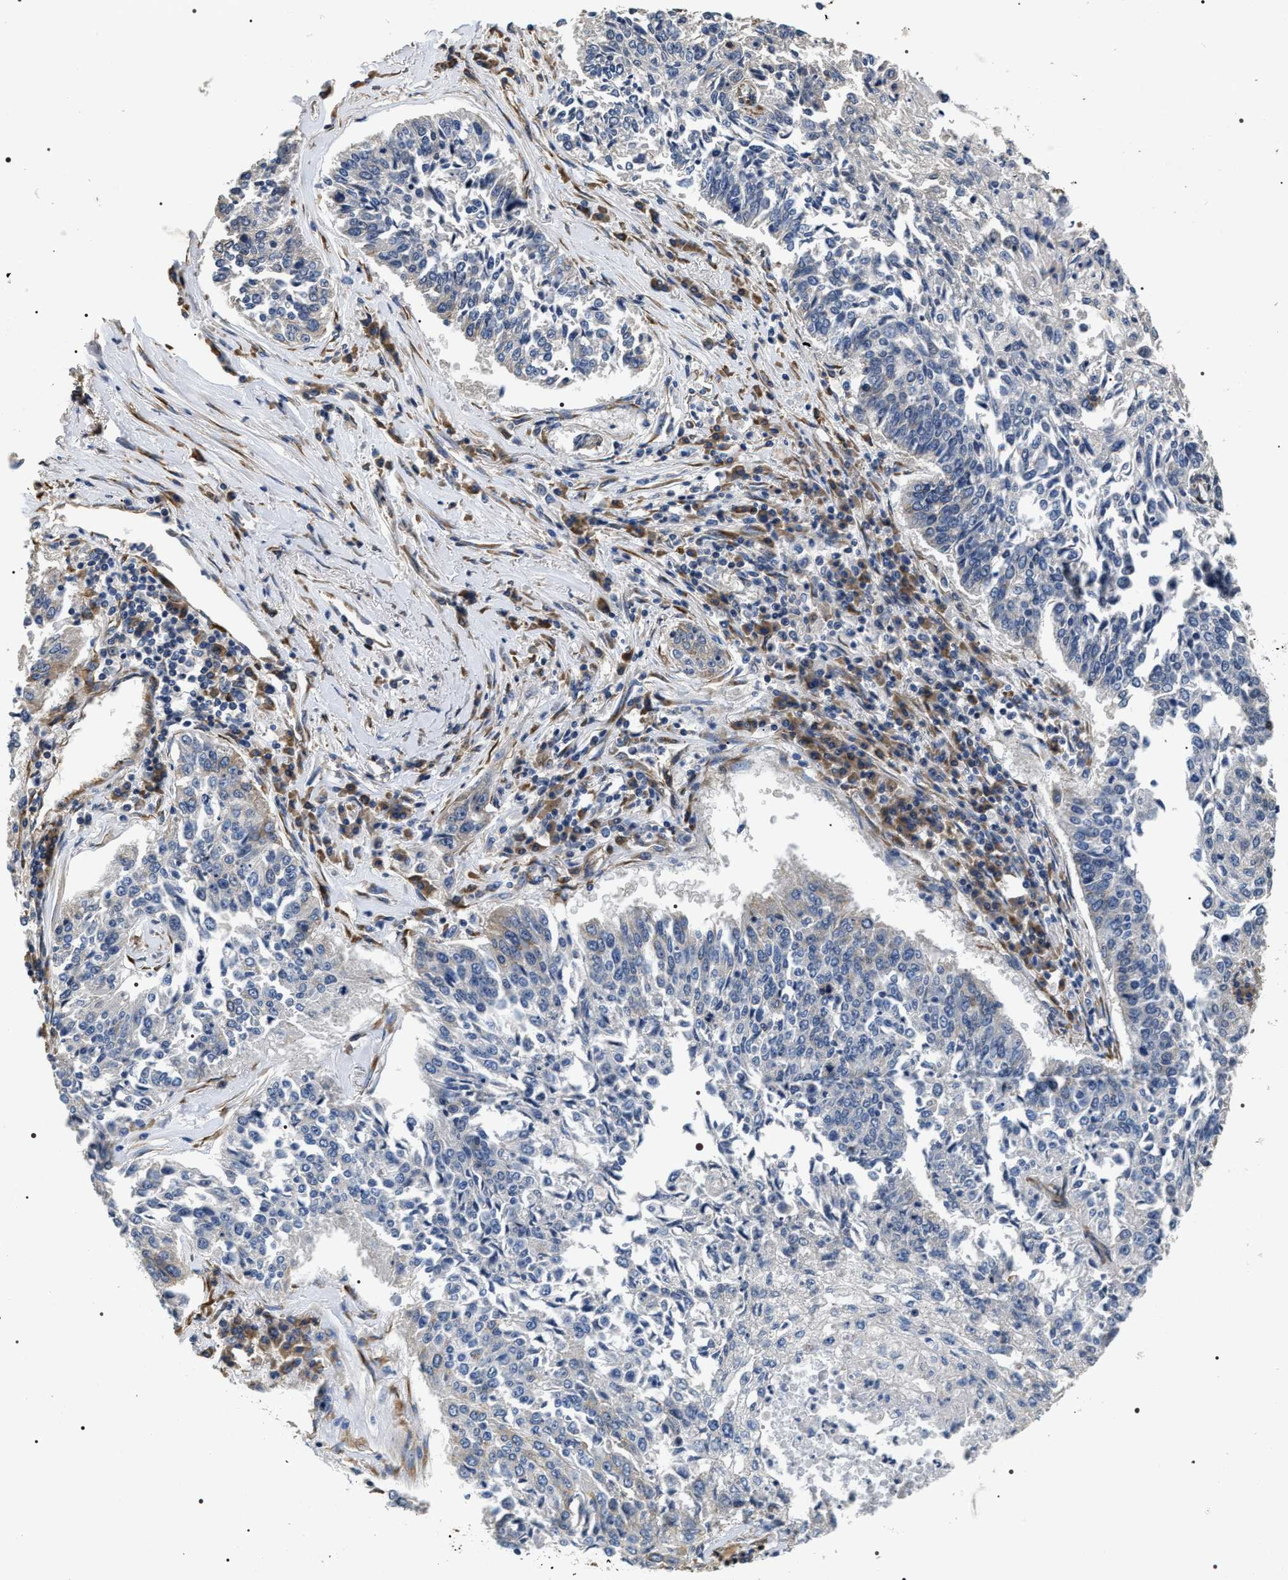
{"staining": {"intensity": "negative", "quantity": "none", "location": "none"}, "tissue": "lung cancer", "cell_type": "Tumor cells", "image_type": "cancer", "snomed": [{"axis": "morphology", "description": "Normal tissue, NOS"}, {"axis": "morphology", "description": "Squamous cell carcinoma, NOS"}, {"axis": "topography", "description": "Cartilage tissue"}, {"axis": "topography", "description": "Bronchus"}, {"axis": "topography", "description": "Lung"}], "caption": "This is an IHC micrograph of lung squamous cell carcinoma. There is no staining in tumor cells.", "gene": "ZC3HAV1L", "patient": {"sex": "female", "age": 49}}